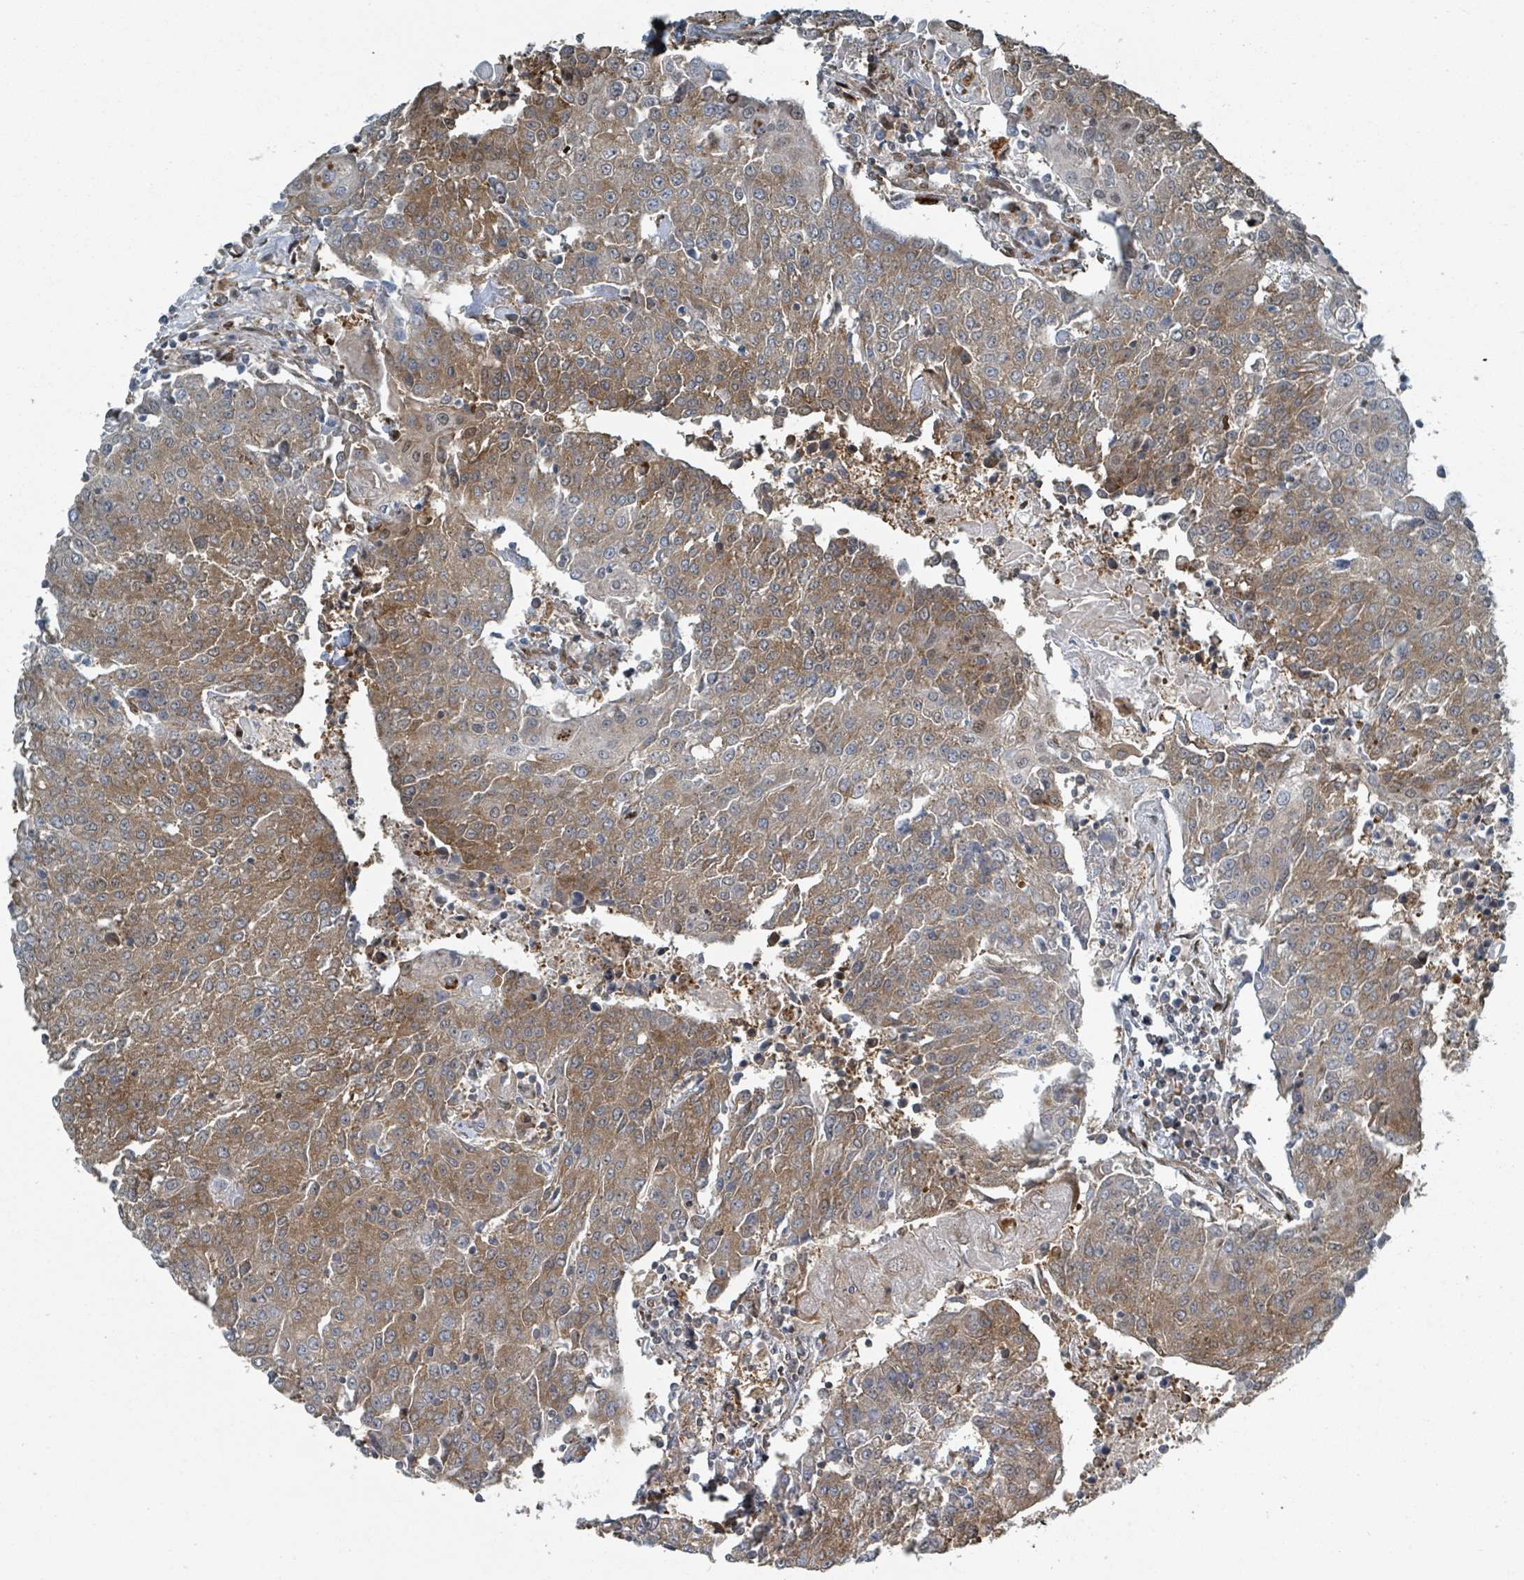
{"staining": {"intensity": "moderate", "quantity": ">75%", "location": "cytoplasmic/membranous"}, "tissue": "urothelial cancer", "cell_type": "Tumor cells", "image_type": "cancer", "snomed": [{"axis": "morphology", "description": "Urothelial carcinoma, High grade"}, {"axis": "topography", "description": "Urinary bladder"}], "caption": "Brown immunohistochemical staining in urothelial cancer demonstrates moderate cytoplasmic/membranous expression in approximately >75% of tumor cells. (Stains: DAB in brown, nuclei in blue, Microscopy: brightfield microscopy at high magnification).", "gene": "RHPN2", "patient": {"sex": "female", "age": 85}}